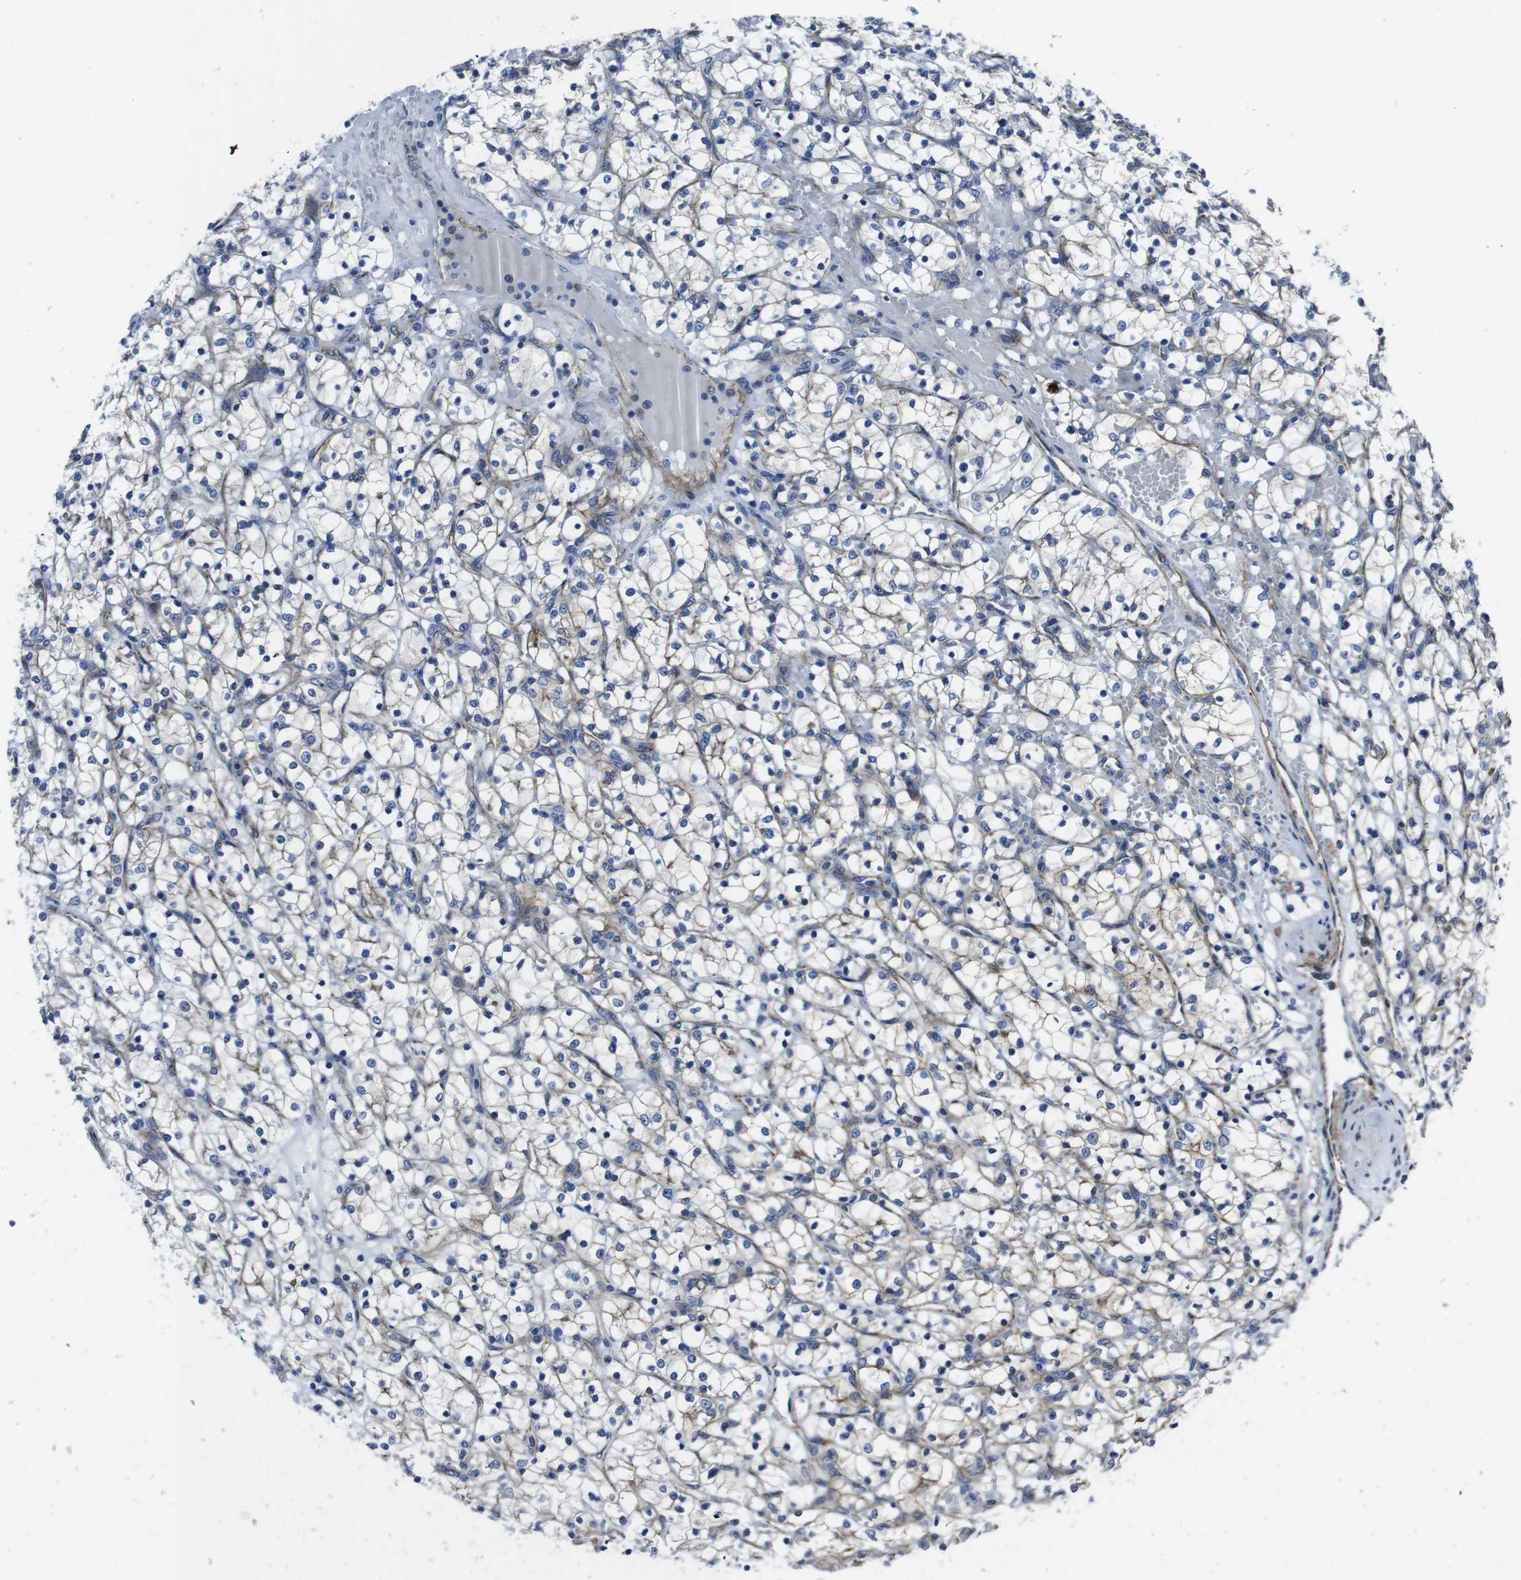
{"staining": {"intensity": "negative", "quantity": "none", "location": "none"}, "tissue": "renal cancer", "cell_type": "Tumor cells", "image_type": "cancer", "snomed": [{"axis": "morphology", "description": "Adenocarcinoma, NOS"}, {"axis": "topography", "description": "Kidney"}], "caption": "Tumor cells show no significant protein expression in renal cancer. (DAB immunohistochemistry (IHC) with hematoxylin counter stain).", "gene": "NUMB", "patient": {"sex": "female", "age": 69}}